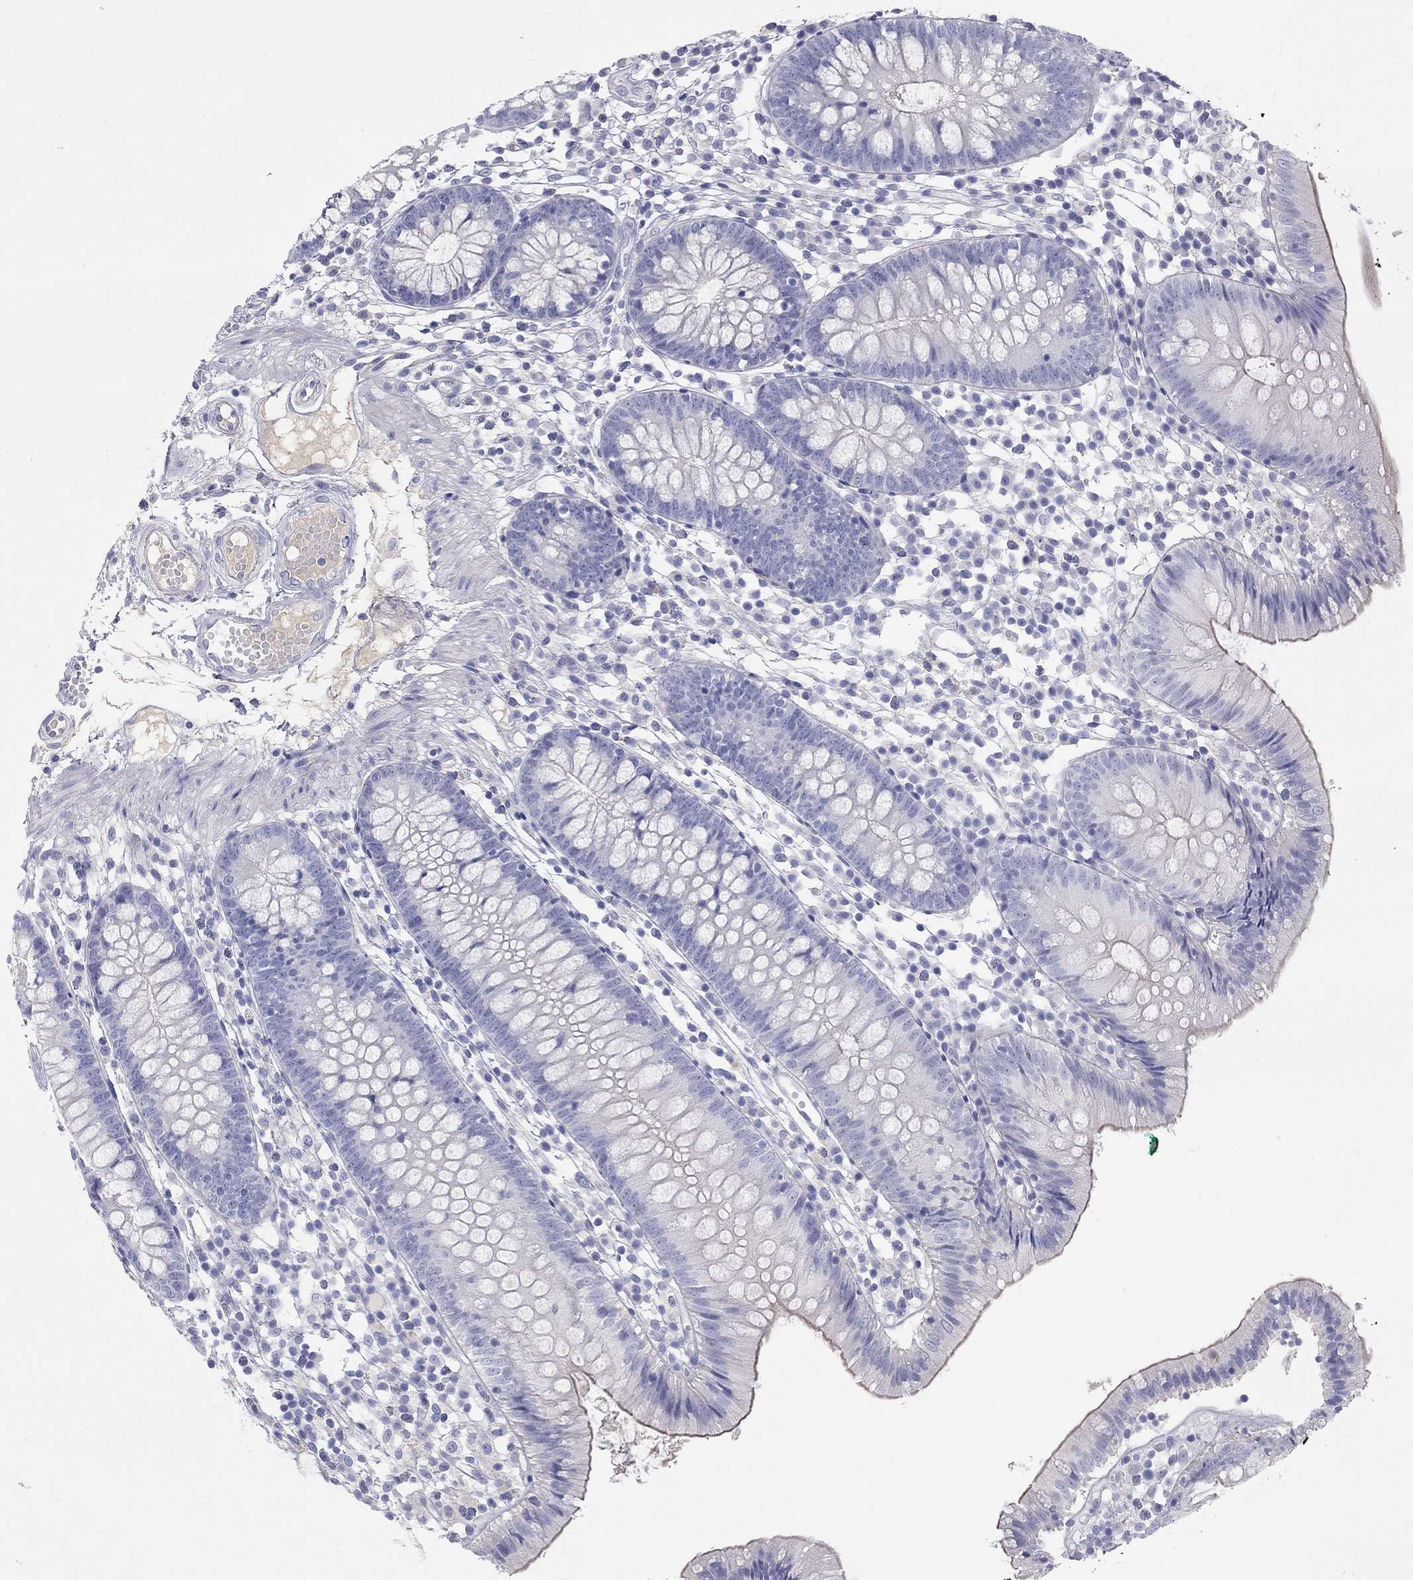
{"staining": {"intensity": "negative", "quantity": "none", "location": "none"}, "tissue": "colon", "cell_type": "Endothelial cells", "image_type": "normal", "snomed": [{"axis": "morphology", "description": "Normal tissue, NOS"}, {"axis": "topography", "description": "Rectum"}], "caption": "The micrograph reveals no significant staining in endothelial cells of colon.", "gene": "ST7L", "patient": {"sex": "male", "age": 70}}